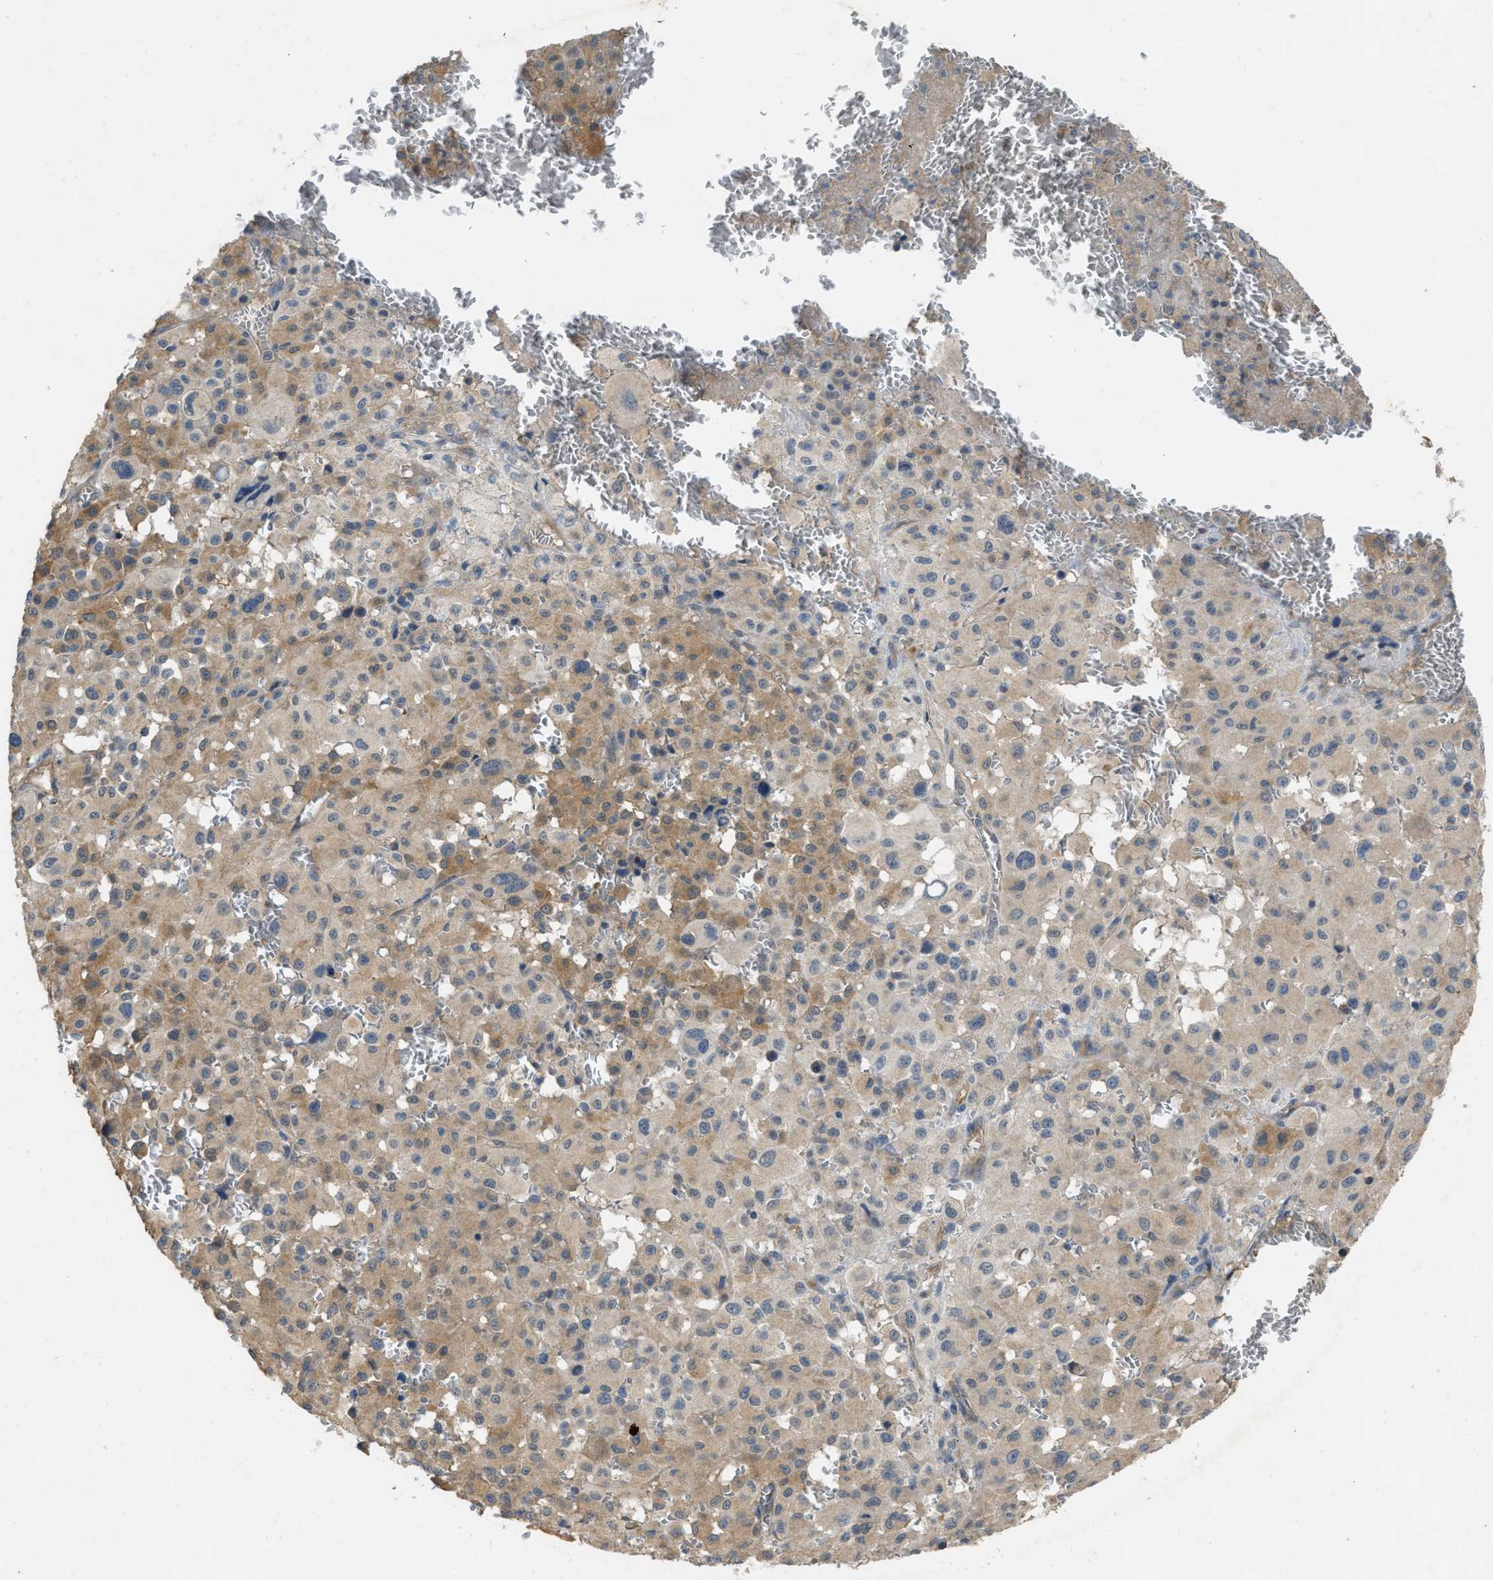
{"staining": {"intensity": "moderate", "quantity": "<25%", "location": "cytoplasmic/membranous"}, "tissue": "melanoma", "cell_type": "Tumor cells", "image_type": "cancer", "snomed": [{"axis": "morphology", "description": "Malignant melanoma, Metastatic site"}, {"axis": "topography", "description": "Skin"}], "caption": "Human melanoma stained for a protein (brown) displays moderate cytoplasmic/membranous positive expression in about <25% of tumor cells.", "gene": "PPP3CA", "patient": {"sex": "female", "age": 74}}